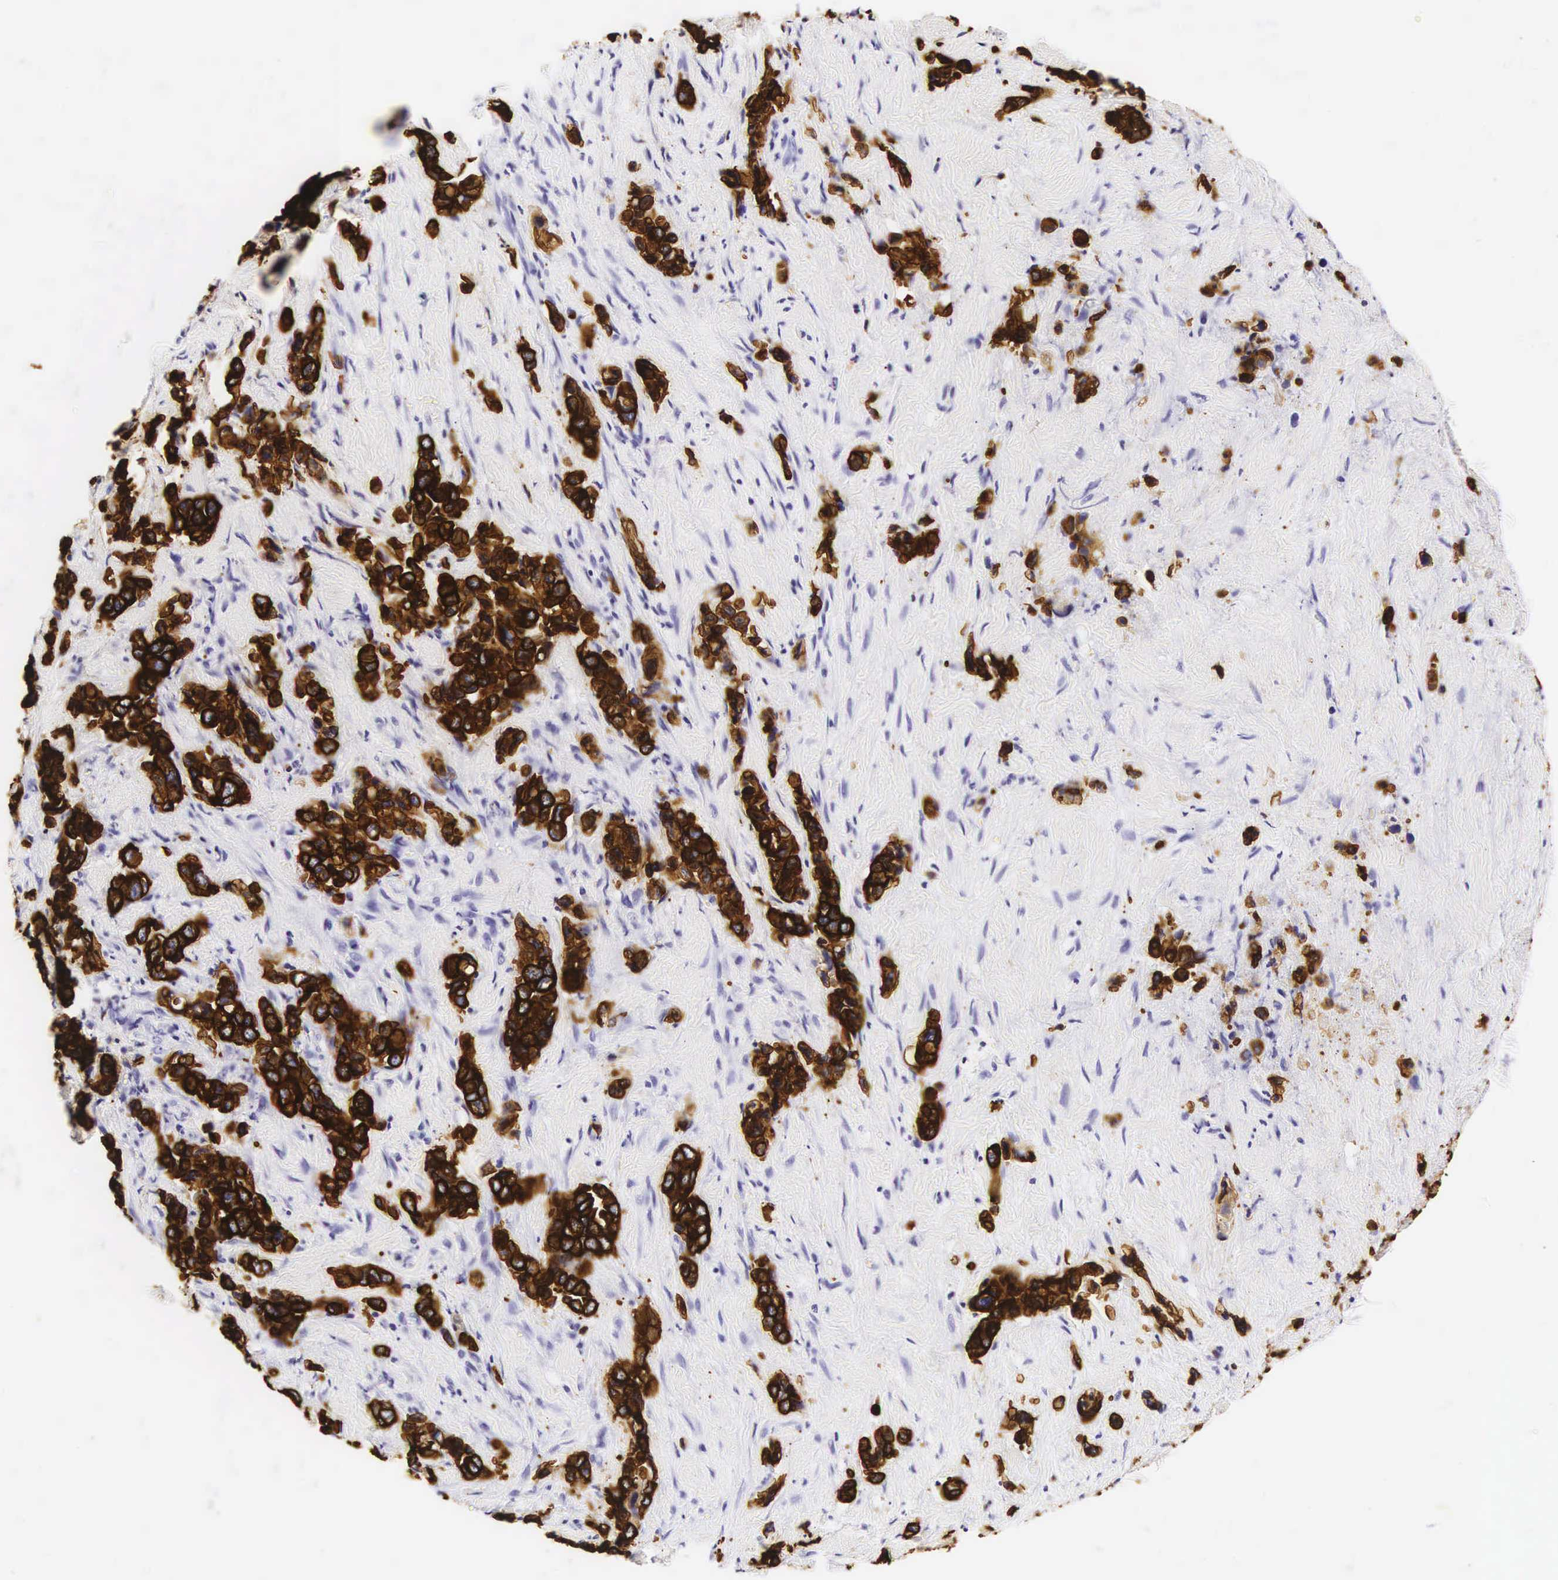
{"staining": {"intensity": "strong", "quantity": ">75%", "location": "cytoplasmic/membranous"}, "tissue": "pancreatic cancer", "cell_type": "Tumor cells", "image_type": "cancer", "snomed": [{"axis": "morphology", "description": "Adenocarcinoma, NOS"}, {"axis": "topography", "description": "Pancreas"}], "caption": "Immunohistochemistry (IHC) staining of adenocarcinoma (pancreatic), which demonstrates high levels of strong cytoplasmic/membranous expression in approximately >75% of tumor cells indicating strong cytoplasmic/membranous protein expression. The staining was performed using DAB (3,3'-diaminobenzidine) (brown) for protein detection and nuclei were counterstained in hematoxylin (blue).", "gene": "KRT18", "patient": {"sex": "male", "age": 69}}